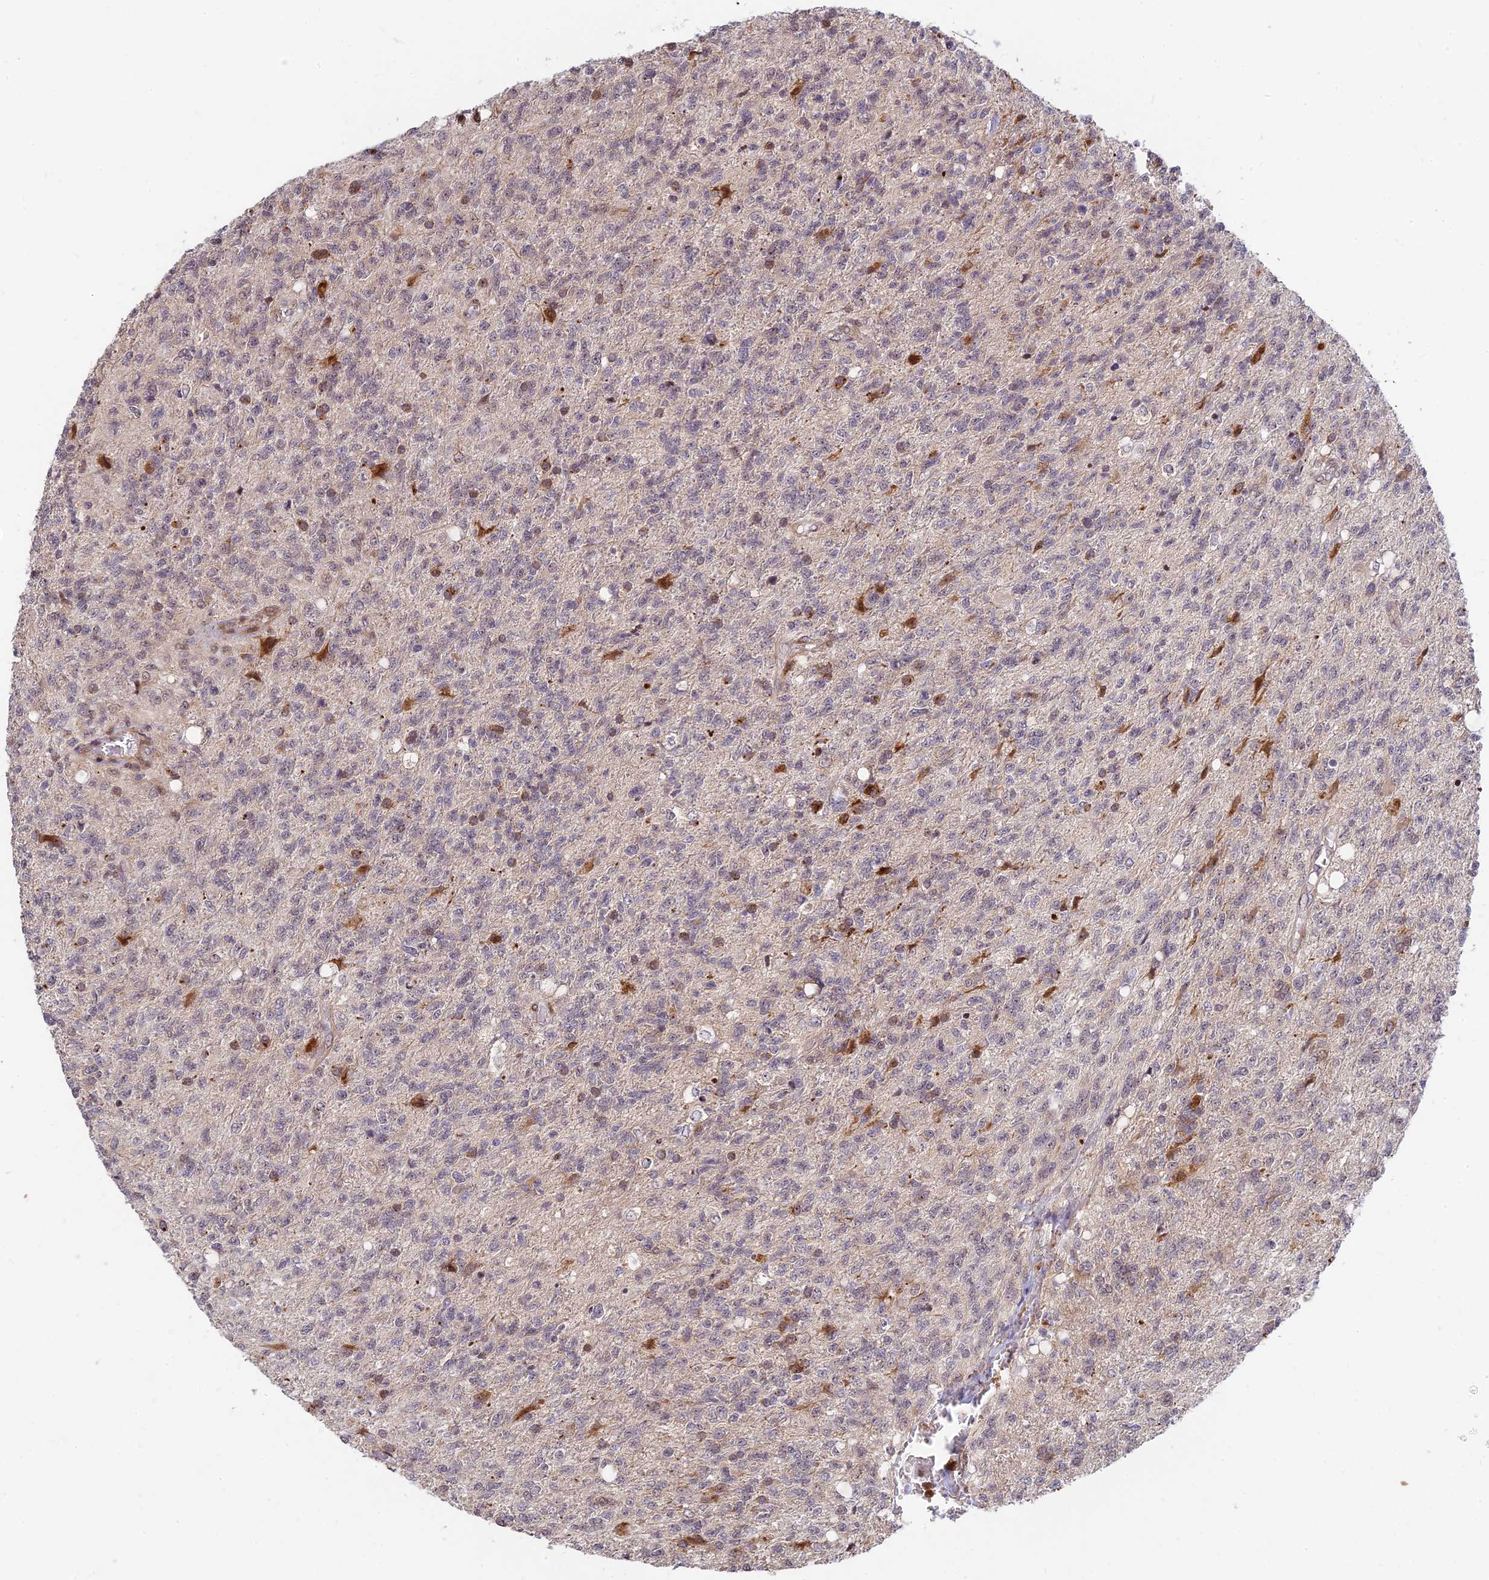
{"staining": {"intensity": "moderate", "quantity": "<25%", "location": "cytoplasmic/membranous"}, "tissue": "glioma", "cell_type": "Tumor cells", "image_type": "cancer", "snomed": [{"axis": "morphology", "description": "Glioma, malignant, High grade"}, {"axis": "topography", "description": "Brain"}], "caption": "Protein expression analysis of human malignant glioma (high-grade) reveals moderate cytoplasmic/membranous positivity in approximately <25% of tumor cells.", "gene": "UFSP2", "patient": {"sex": "male", "age": 56}}